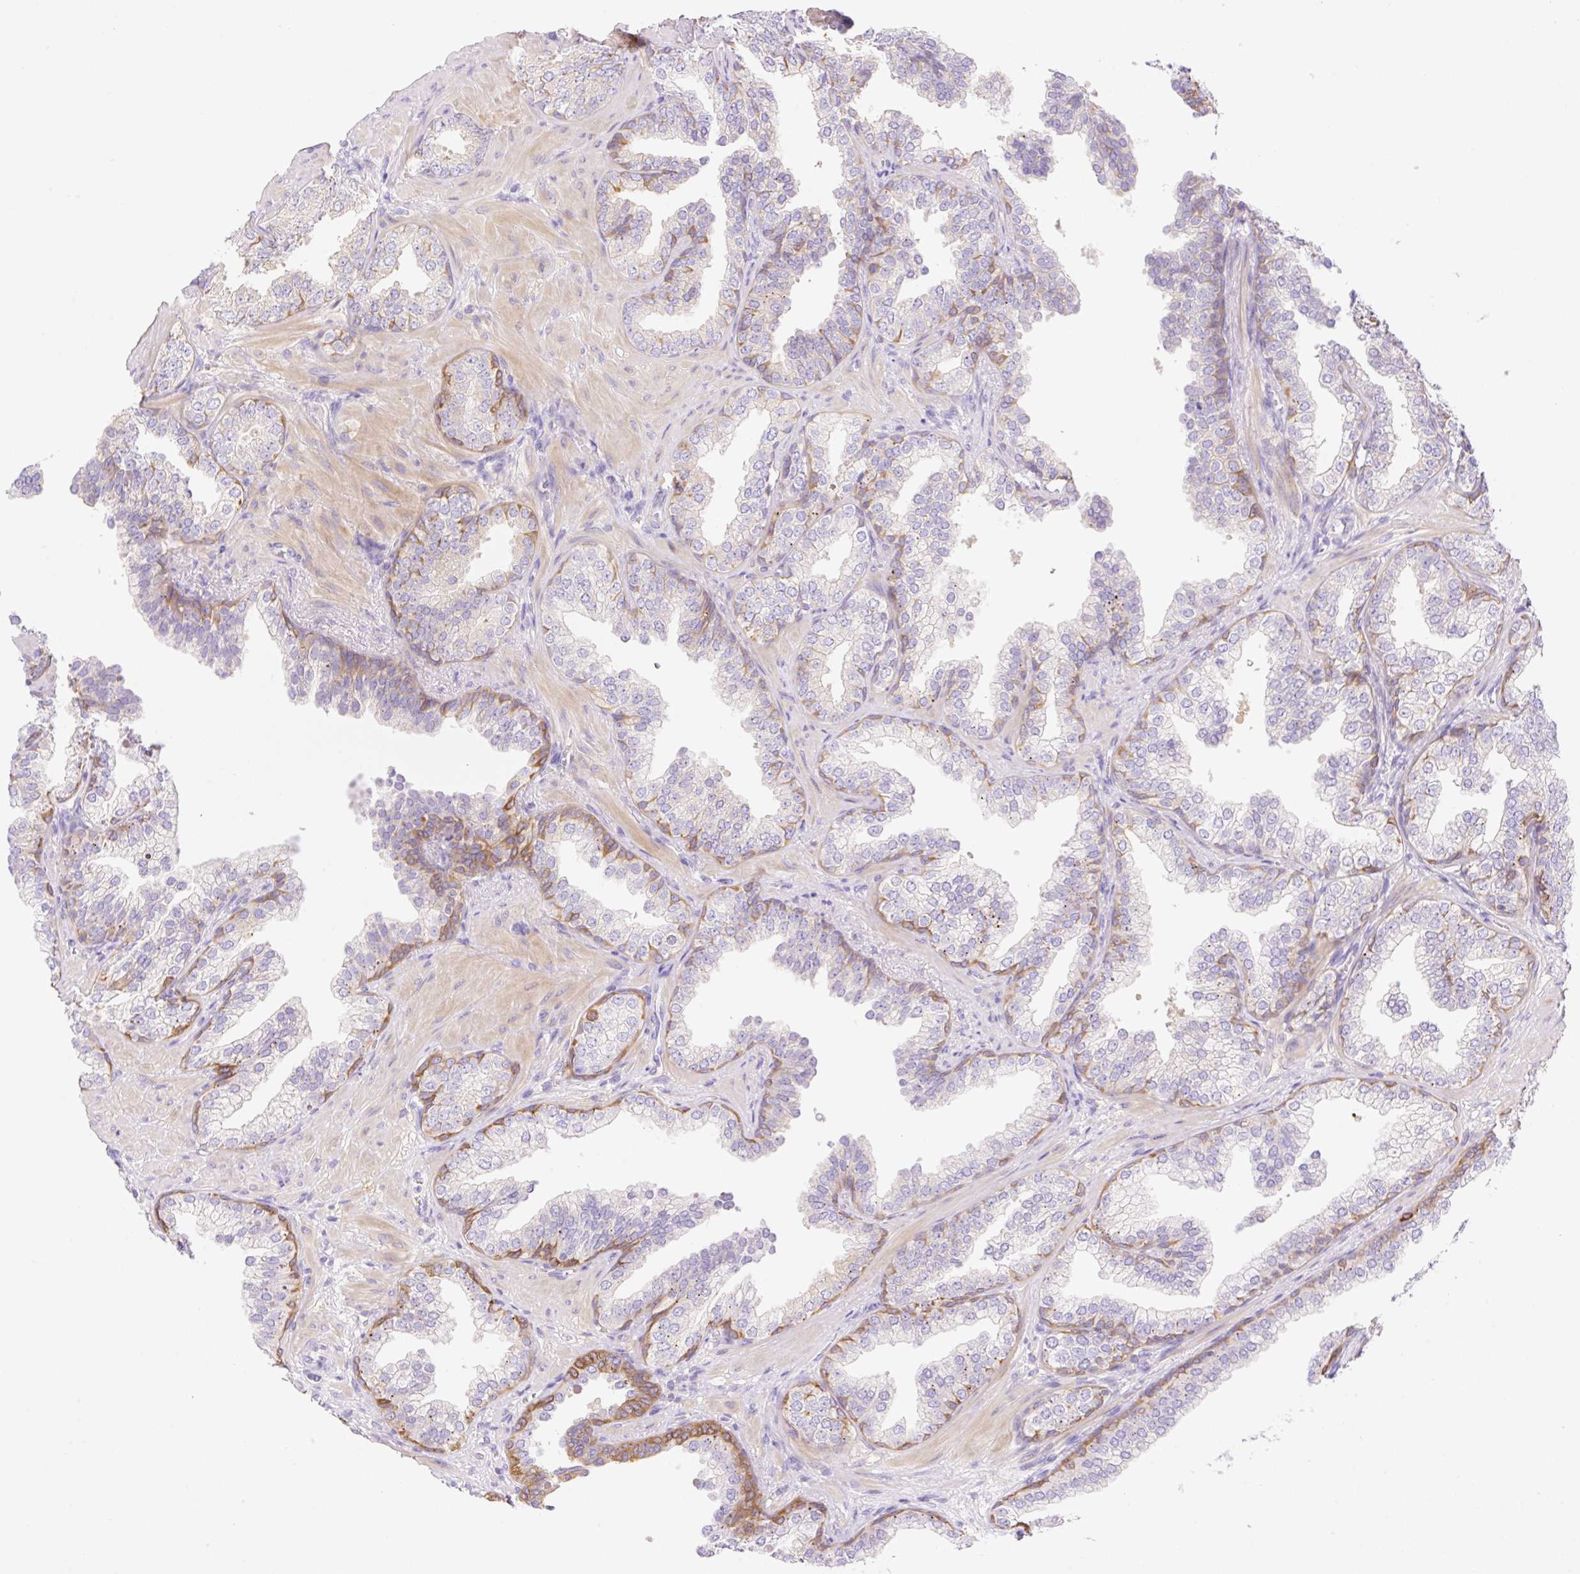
{"staining": {"intensity": "weak", "quantity": "25%-75%", "location": "cytoplasmic/membranous"}, "tissue": "prostate cancer", "cell_type": "Tumor cells", "image_type": "cancer", "snomed": [{"axis": "morphology", "description": "Adenocarcinoma, High grade"}, {"axis": "topography", "description": "Prostate"}], "caption": "IHC micrograph of neoplastic tissue: prostate adenocarcinoma (high-grade) stained using immunohistochemistry (IHC) displays low levels of weak protein expression localized specifically in the cytoplasmic/membranous of tumor cells, appearing as a cytoplasmic/membranous brown color.", "gene": "DENND5A", "patient": {"sex": "male", "age": 58}}